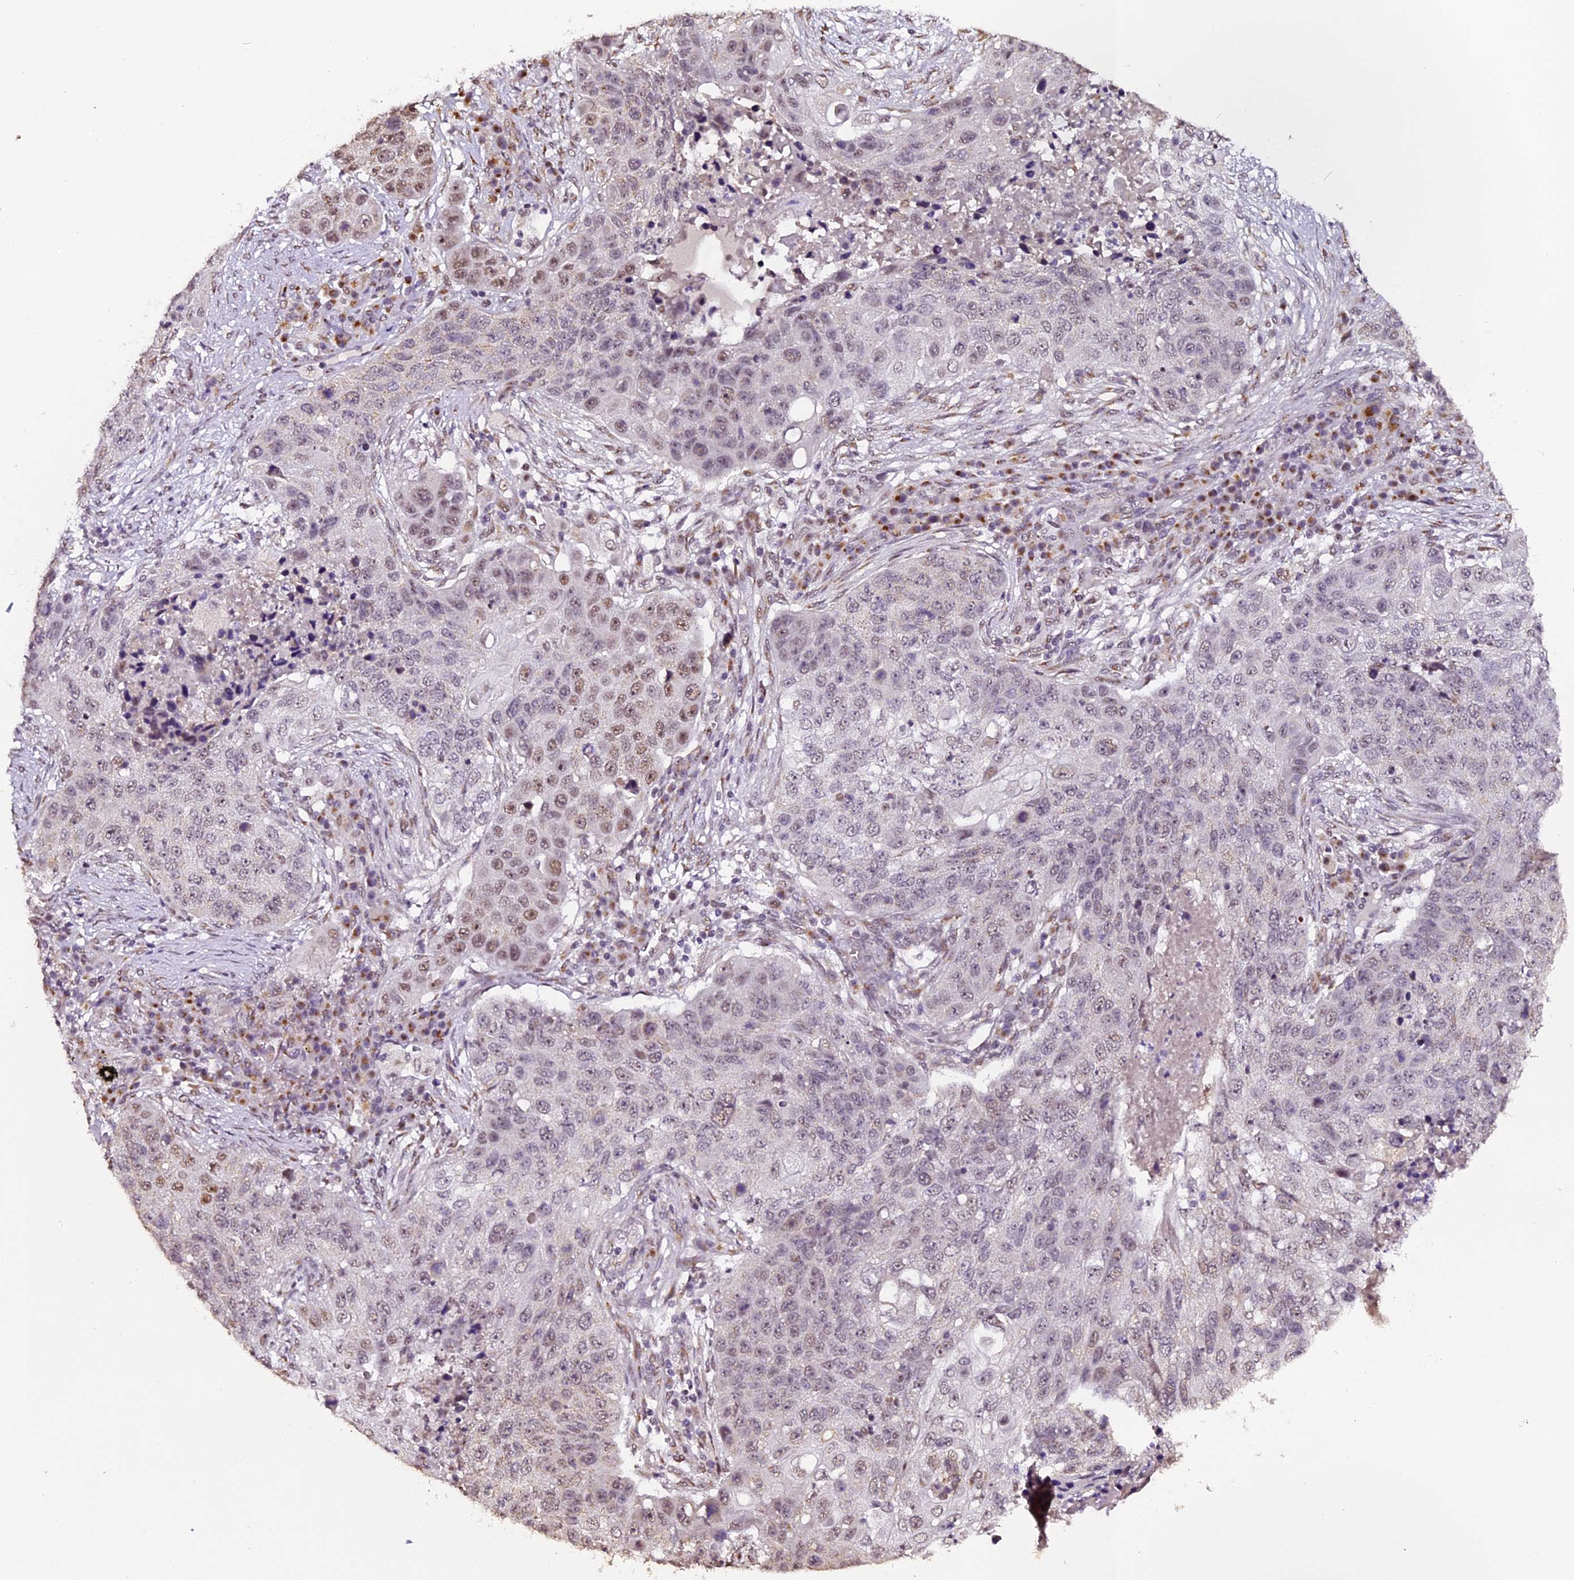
{"staining": {"intensity": "moderate", "quantity": "<25%", "location": "nuclear"}, "tissue": "lung cancer", "cell_type": "Tumor cells", "image_type": "cancer", "snomed": [{"axis": "morphology", "description": "Squamous cell carcinoma, NOS"}, {"axis": "topography", "description": "Lung"}], "caption": "Lung cancer (squamous cell carcinoma) stained with a protein marker reveals moderate staining in tumor cells.", "gene": "NCBP1", "patient": {"sex": "female", "age": 63}}